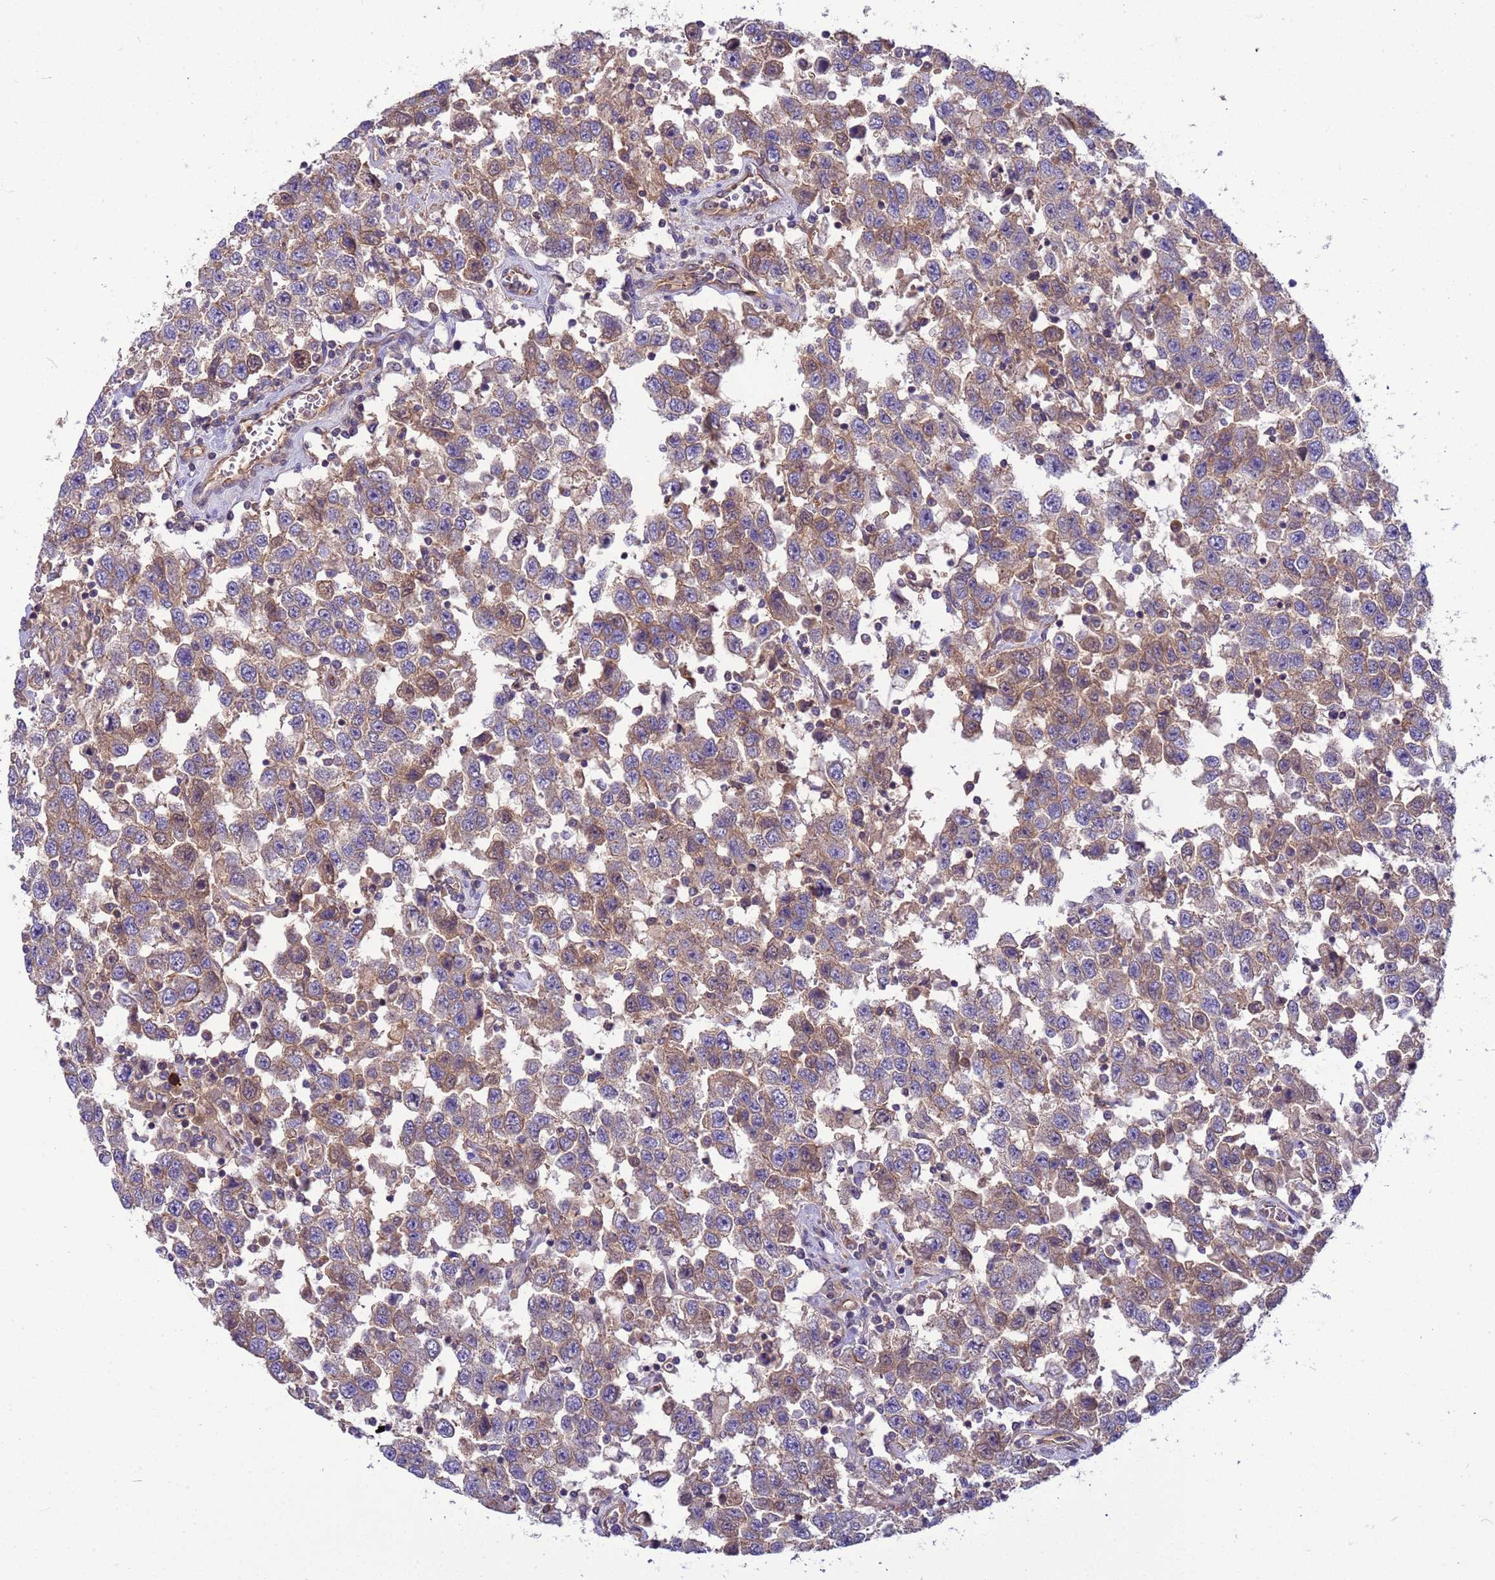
{"staining": {"intensity": "moderate", "quantity": "25%-75%", "location": "cytoplasmic/membranous"}, "tissue": "testis cancer", "cell_type": "Tumor cells", "image_type": "cancer", "snomed": [{"axis": "morphology", "description": "Seminoma, NOS"}, {"axis": "topography", "description": "Testis"}], "caption": "Moderate cytoplasmic/membranous positivity is appreciated in about 25%-75% of tumor cells in seminoma (testis).", "gene": "SMCO3", "patient": {"sex": "male", "age": 41}}